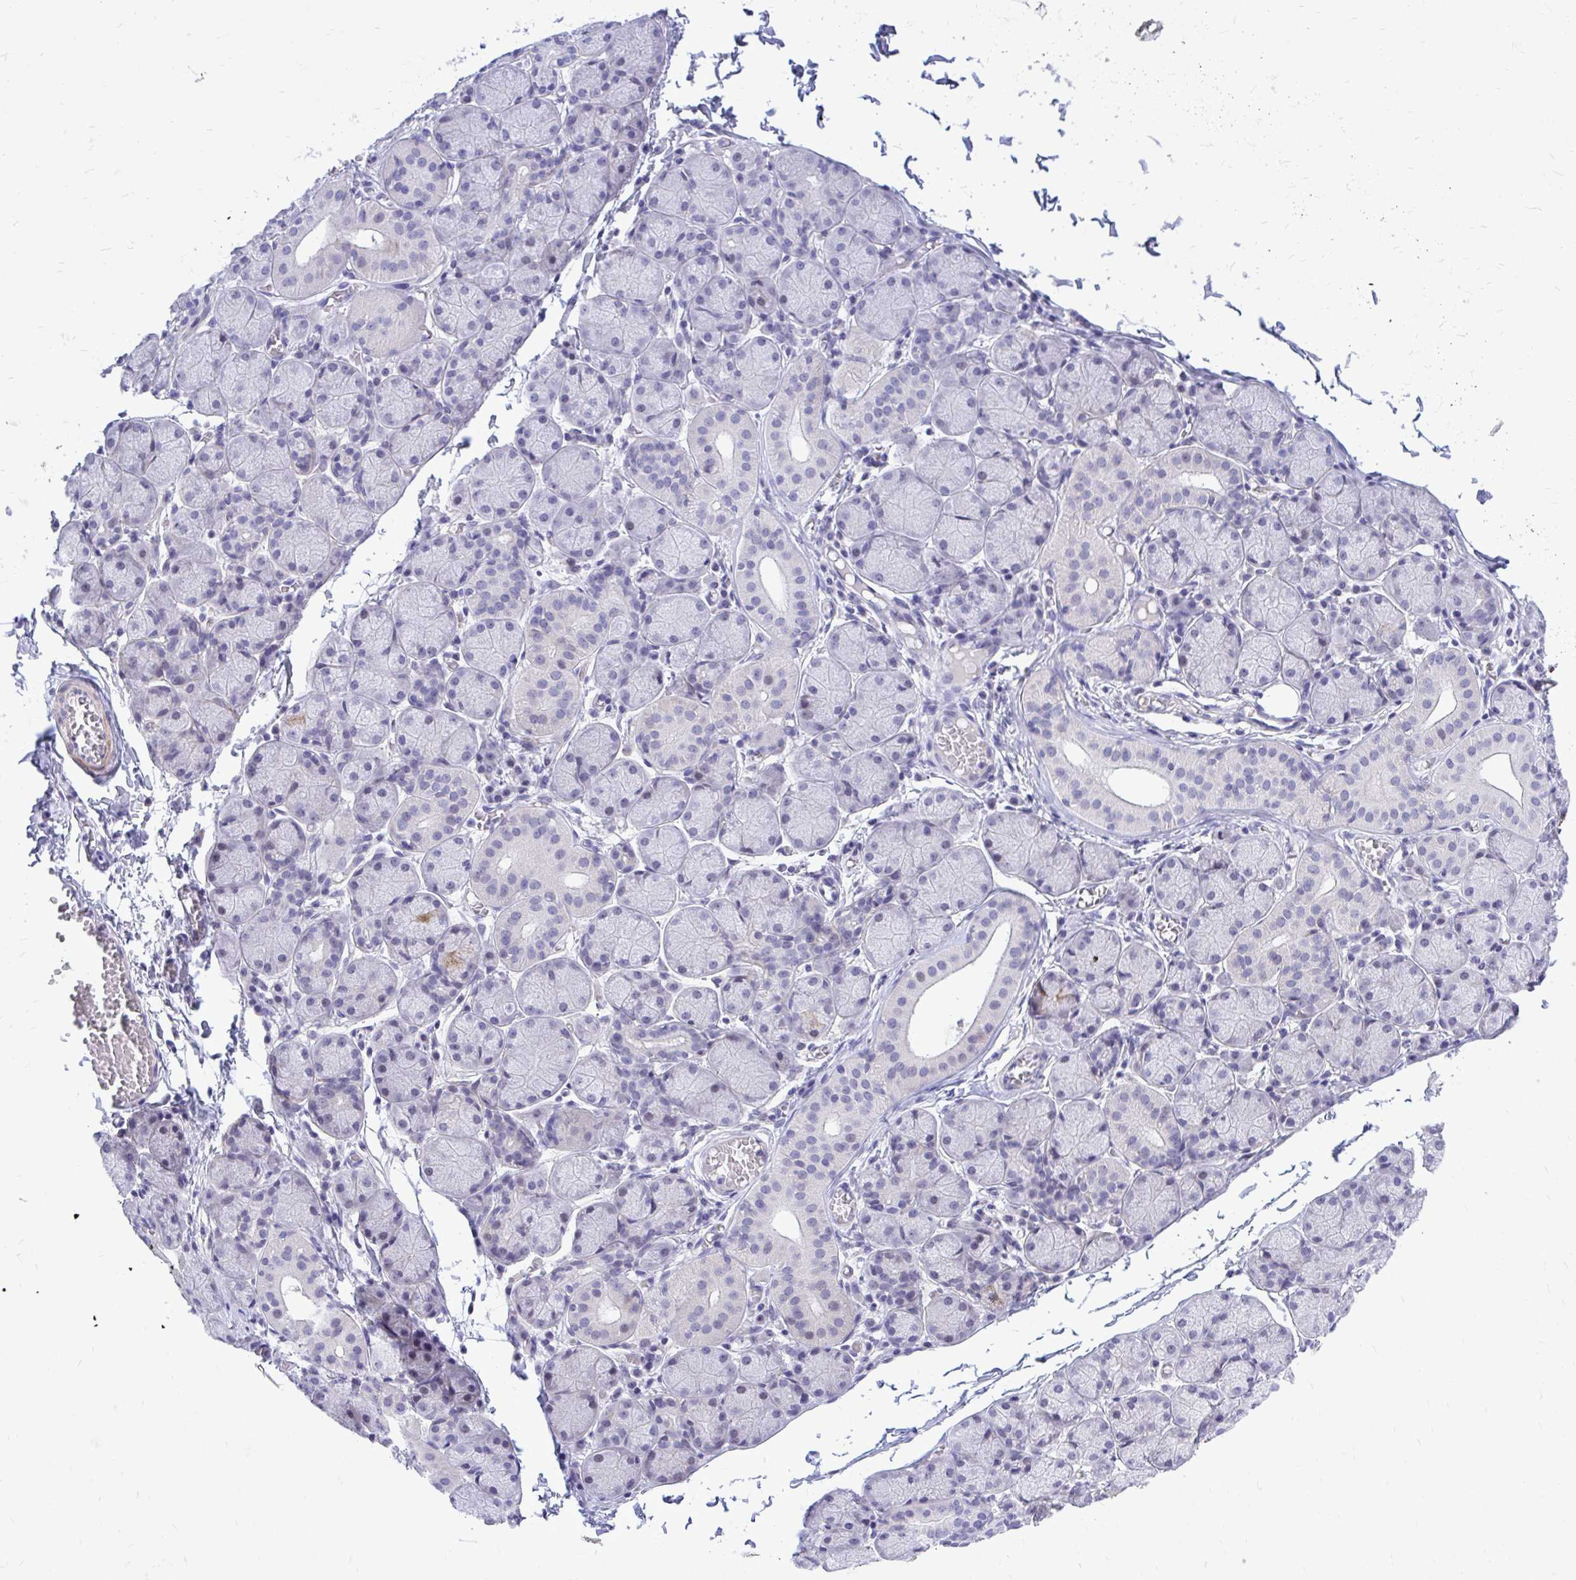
{"staining": {"intensity": "negative", "quantity": "none", "location": "none"}, "tissue": "salivary gland", "cell_type": "Glandular cells", "image_type": "normal", "snomed": [{"axis": "morphology", "description": "Normal tissue, NOS"}, {"axis": "topography", "description": "Salivary gland"}], "caption": "Glandular cells are negative for brown protein staining in unremarkable salivary gland.", "gene": "ZBTB25", "patient": {"sex": "female", "age": 24}}